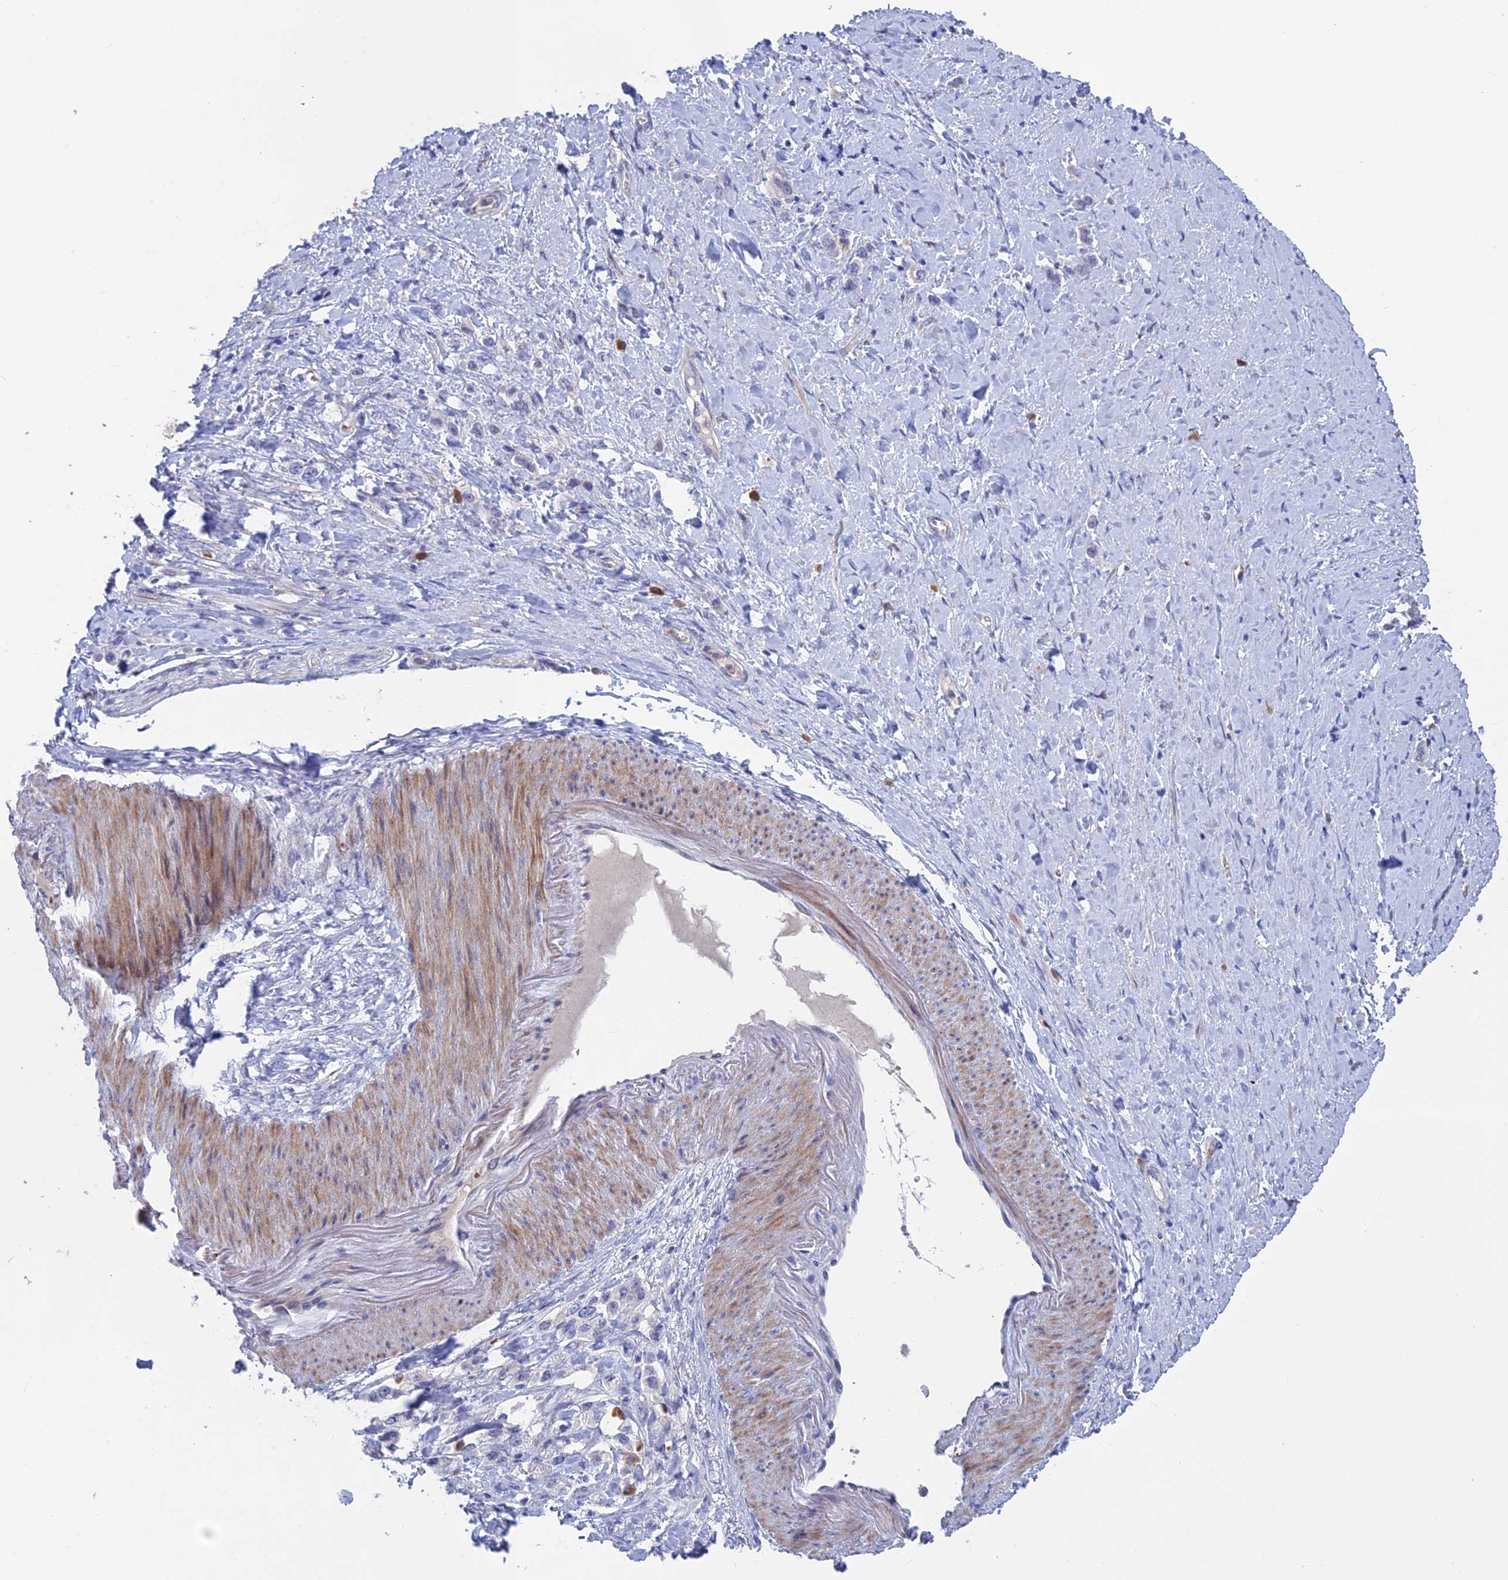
{"staining": {"intensity": "negative", "quantity": "none", "location": "none"}, "tissue": "stomach cancer", "cell_type": "Tumor cells", "image_type": "cancer", "snomed": [{"axis": "morphology", "description": "Adenocarcinoma, NOS"}, {"axis": "topography", "description": "Stomach"}], "caption": "Protein analysis of adenocarcinoma (stomach) shows no significant staining in tumor cells. (Stains: DAB (3,3'-diaminobenzidine) immunohistochemistry with hematoxylin counter stain, Microscopy: brightfield microscopy at high magnification).", "gene": "SLC2A6", "patient": {"sex": "female", "age": 65}}